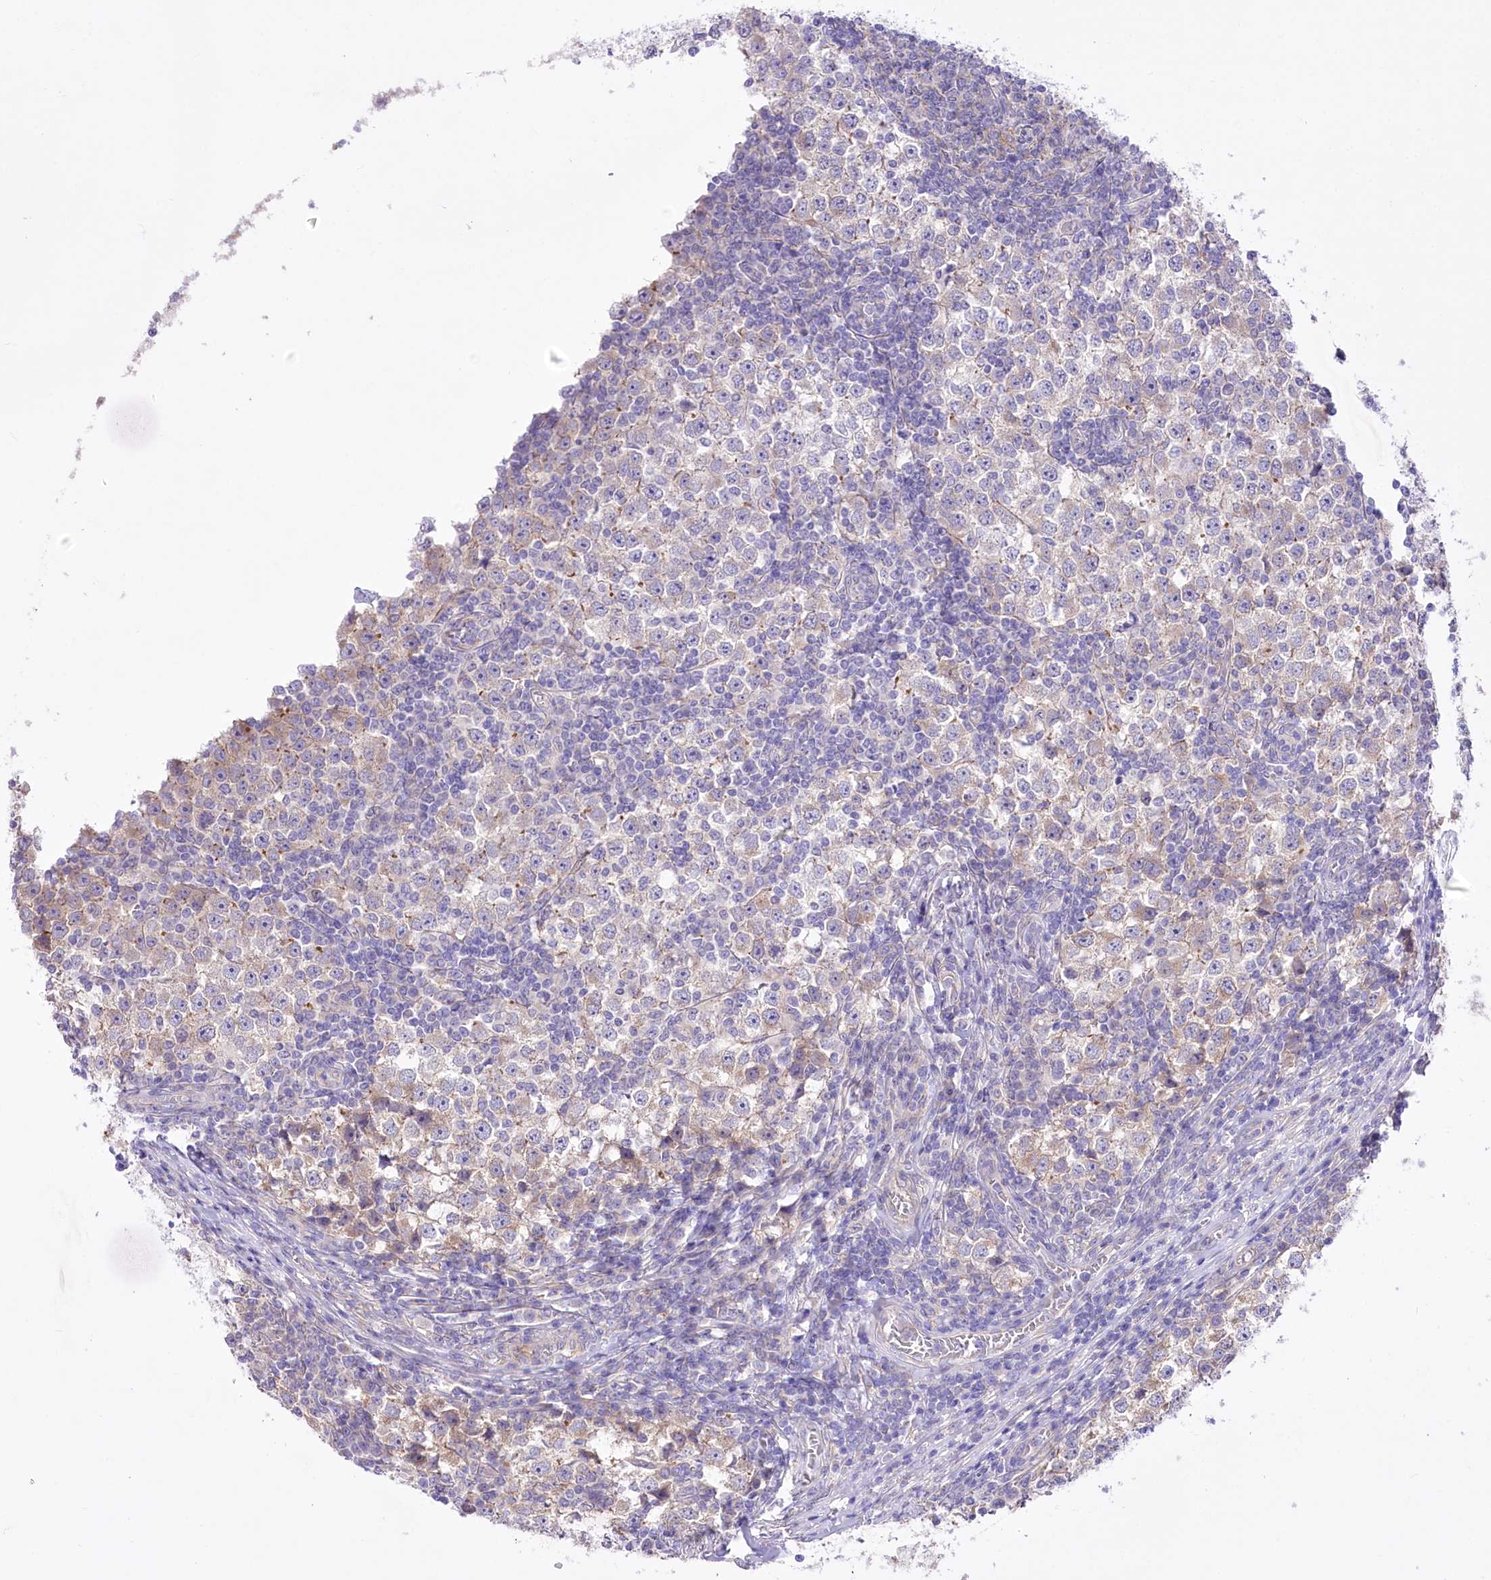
{"staining": {"intensity": "weak", "quantity": "25%-75%", "location": "cytoplasmic/membranous"}, "tissue": "testis cancer", "cell_type": "Tumor cells", "image_type": "cancer", "snomed": [{"axis": "morphology", "description": "Seminoma, NOS"}, {"axis": "topography", "description": "Testis"}], "caption": "Immunohistochemical staining of testis cancer (seminoma) demonstrates weak cytoplasmic/membranous protein staining in about 25%-75% of tumor cells.", "gene": "LRRC34", "patient": {"sex": "male", "age": 65}}